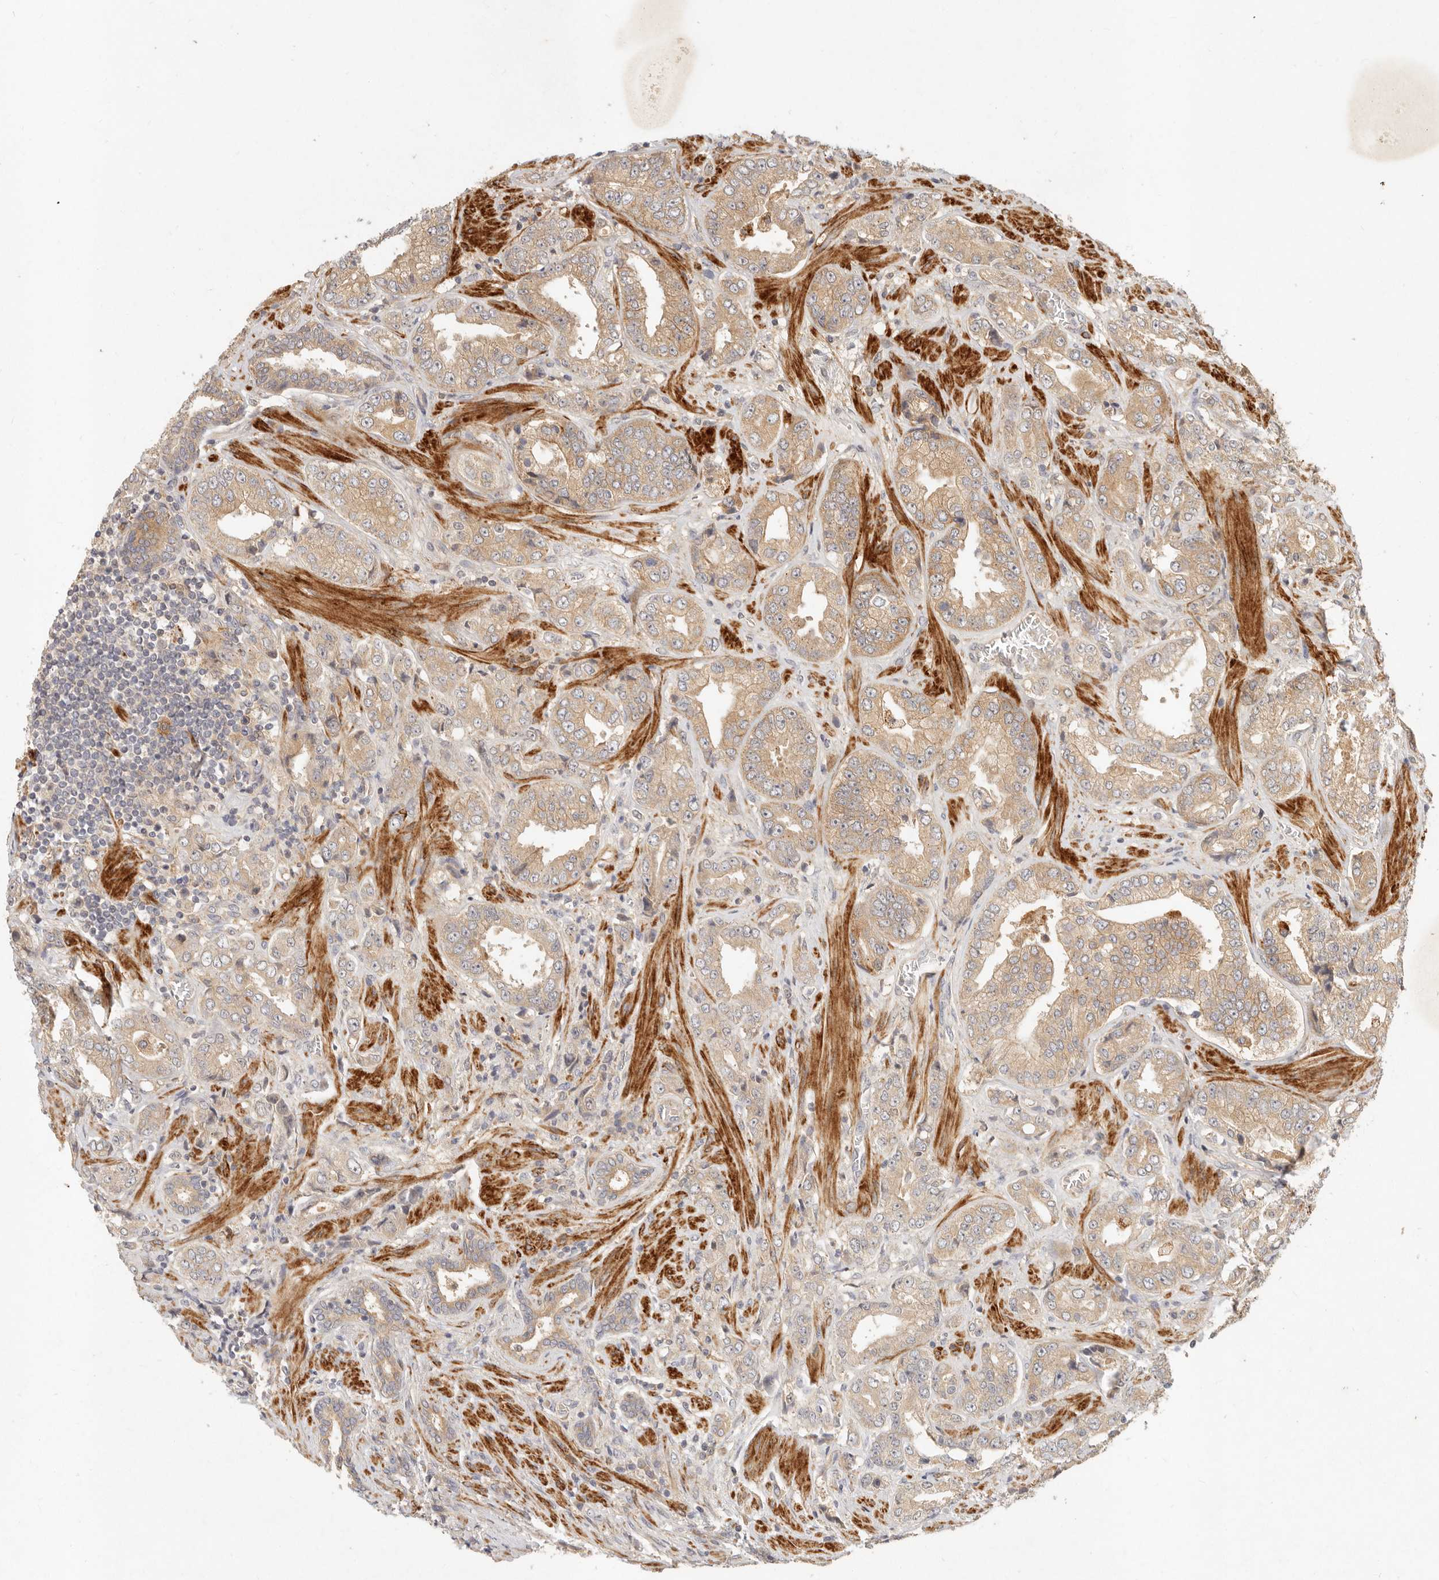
{"staining": {"intensity": "weak", "quantity": ">75%", "location": "cytoplasmic/membranous"}, "tissue": "prostate cancer", "cell_type": "Tumor cells", "image_type": "cancer", "snomed": [{"axis": "morphology", "description": "Adenocarcinoma, High grade"}, {"axis": "topography", "description": "Prostate"}], "caption": "An image of human prostate cancer (high-grade adenocarcinoma) stained for a protein reveals weak cytoplasmic/membranous brown staining in tumor cells. Nuclei are stained in blue.", "gene": "VIPR1", "patient": {"sex": "male", "age": 61}}